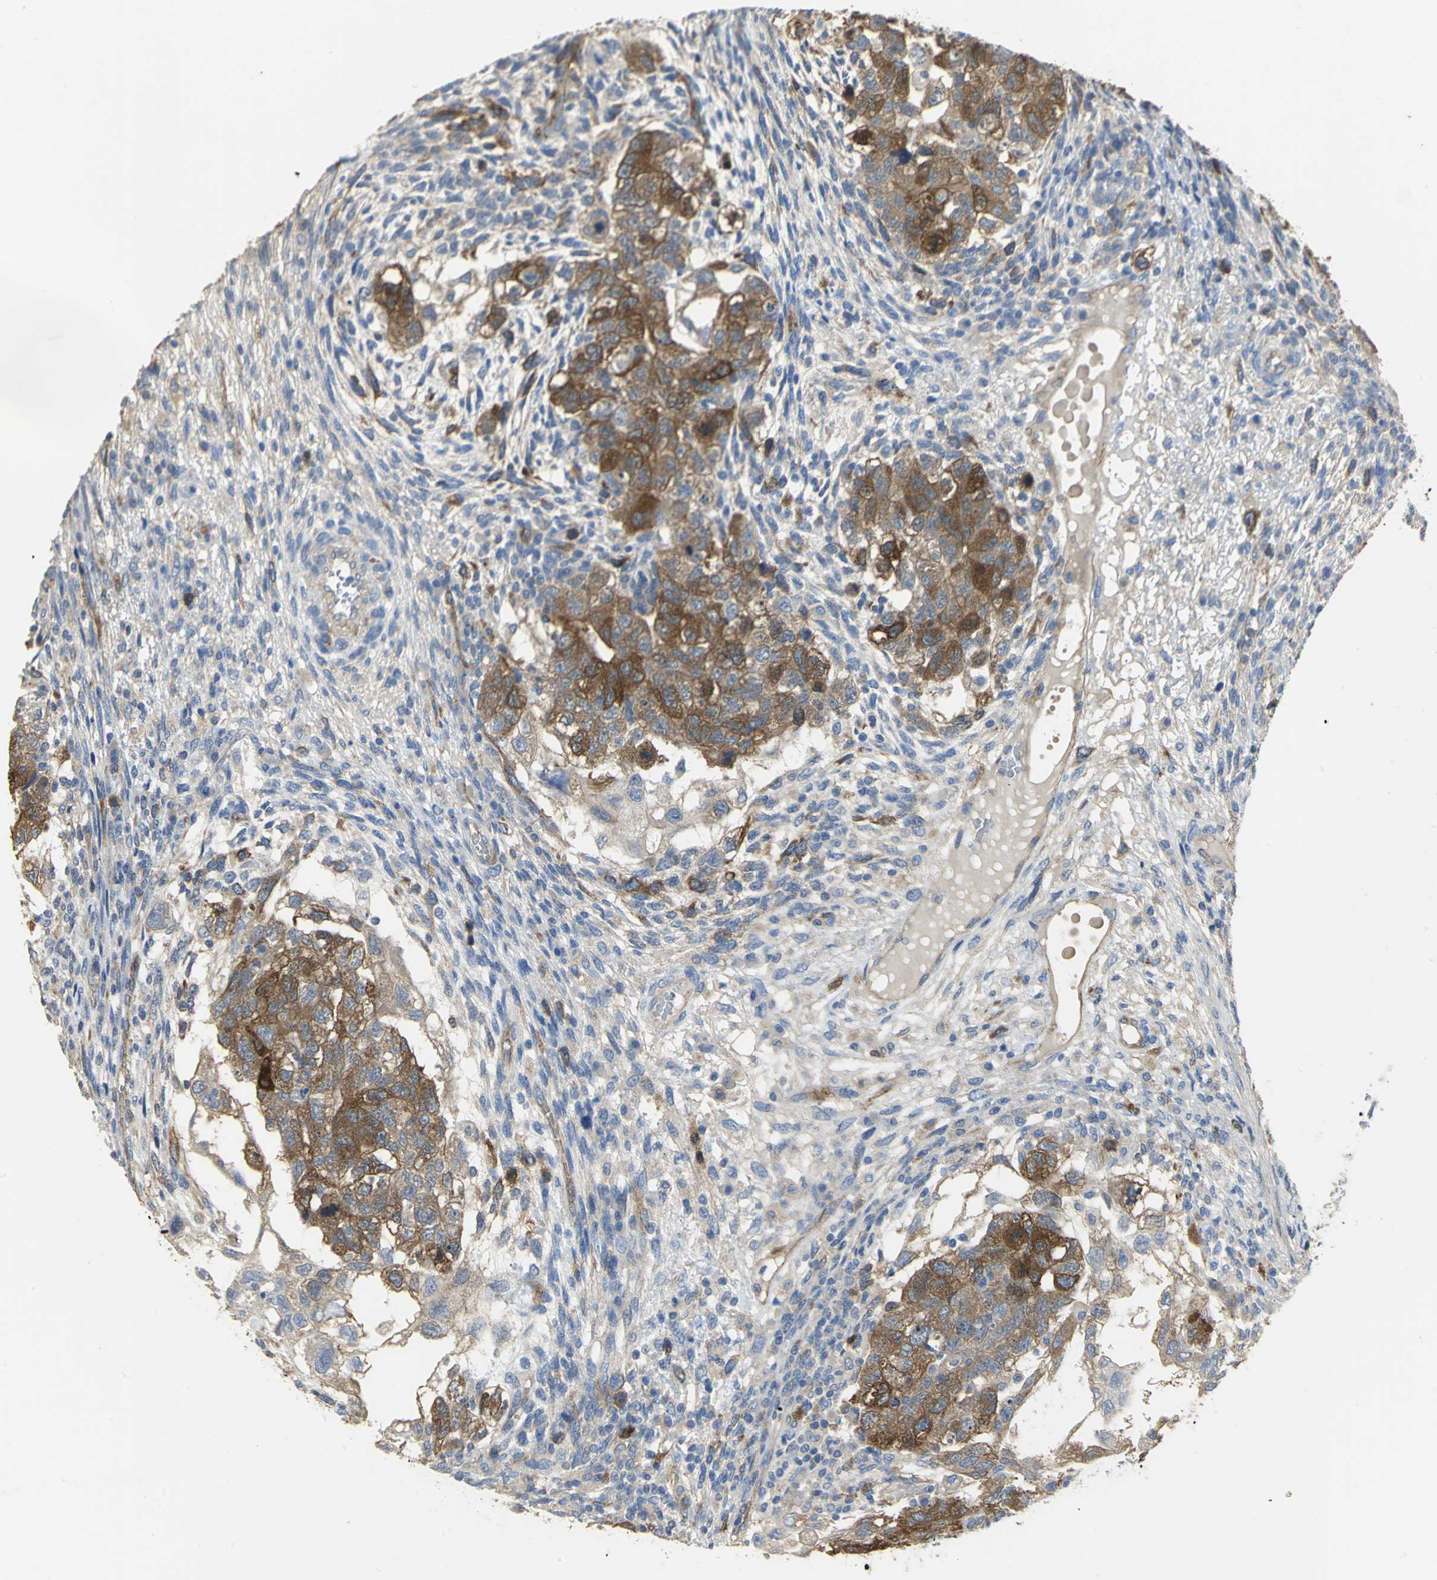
{"staining": {"intensity": "strong", "quantity": ">75%", "location": "cytoplasmic/membranous"}, "tissue": "testis cancer", "cell_type": "Tumor cells", "image_type": "cancer", "snomed": [{"axis": "morphology", "description": "Normal tissue, NOS"}, {"axis": "morphology", "description": "Carcinoma, Embryonal, NOS"}, {"axis": "topography", "description": "Testis"}], "caption": "Strong cytoplasmic/membranous expression for a protein is present in about >75% of tumor cells of testis cancer (embryonal carcinoma) using immunohistochemistry (IHC).", "gene": "DLGAP5", "patient": {"sex": "male", "age": 36}}